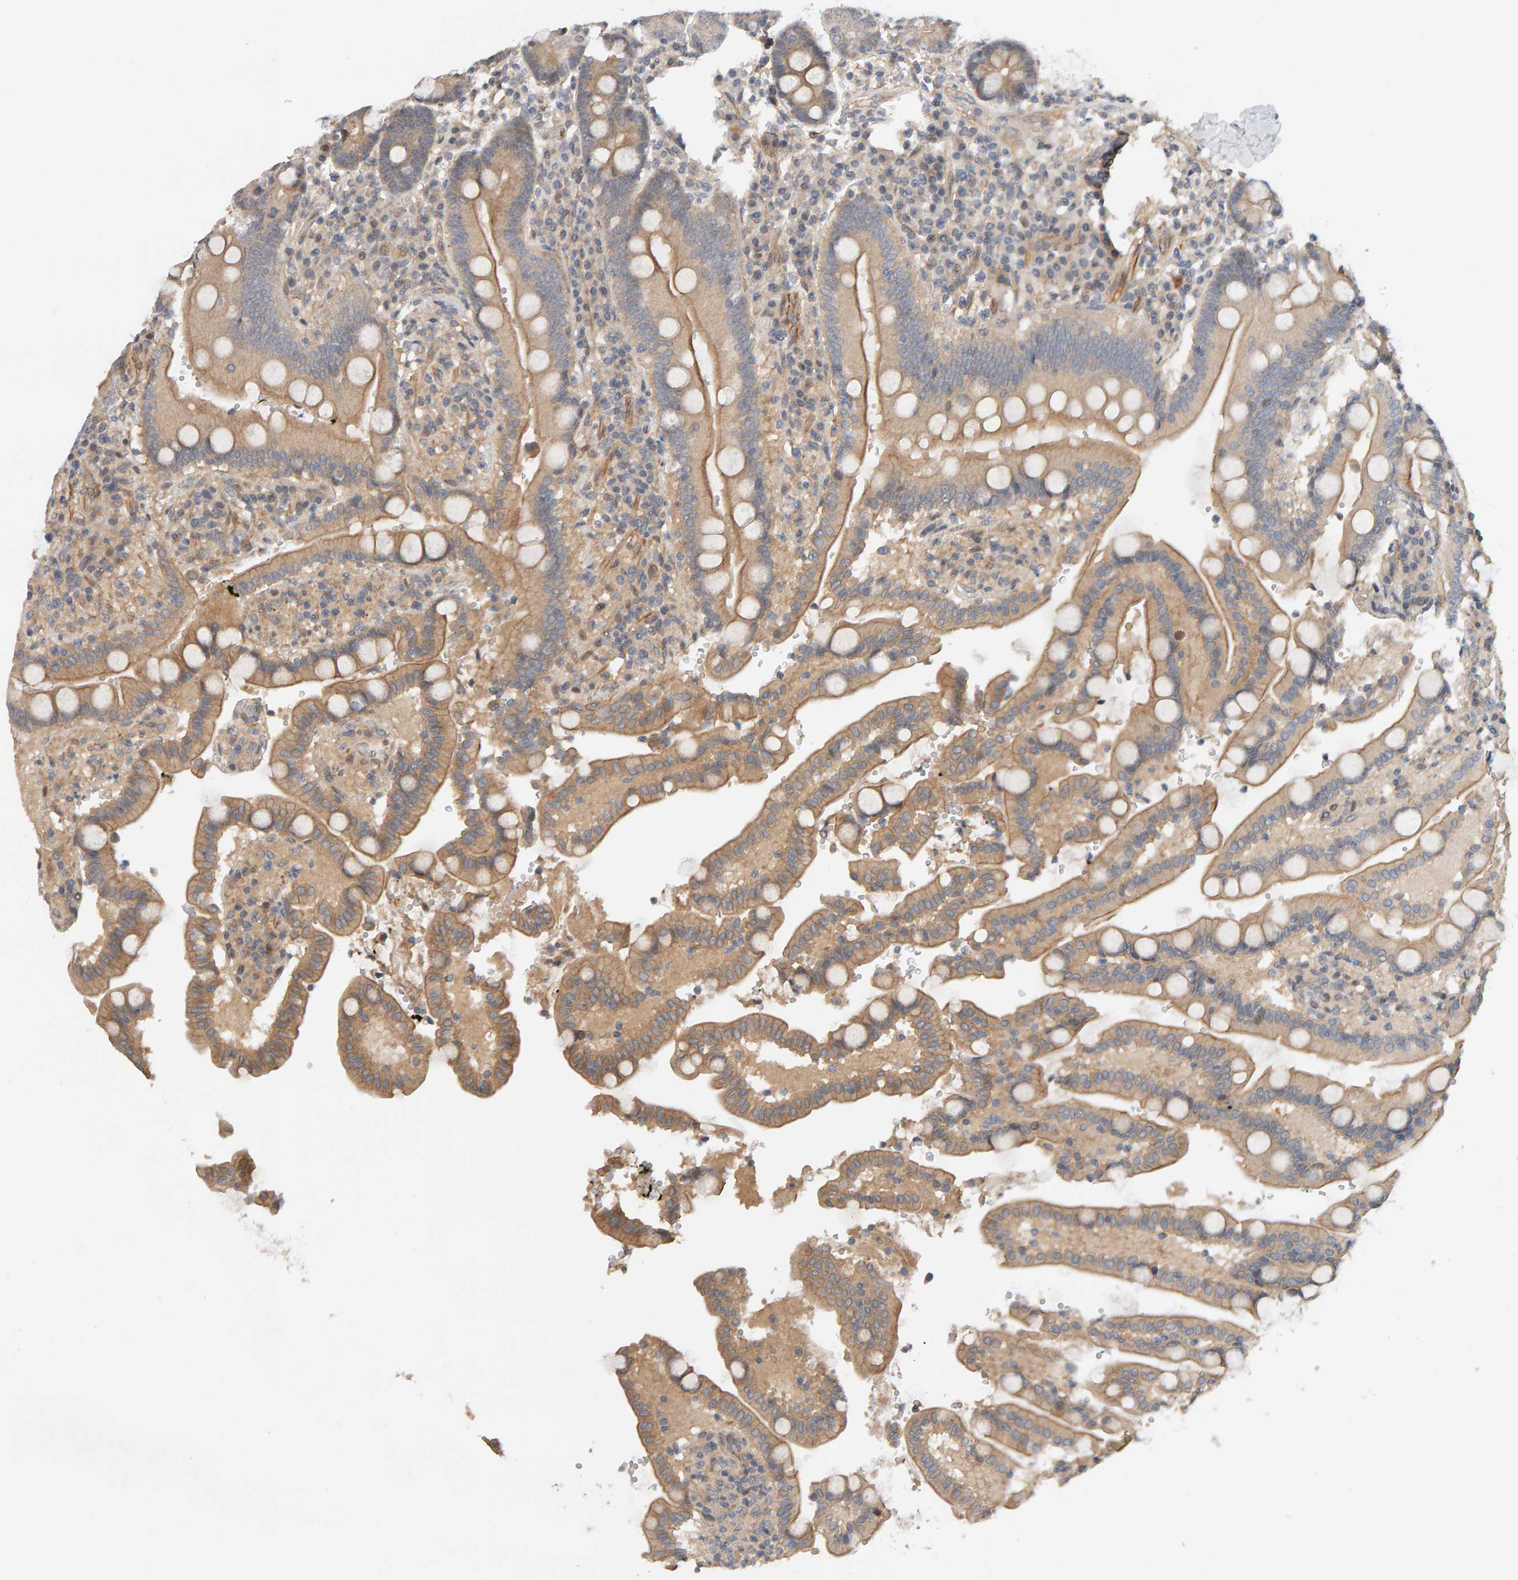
{"staining": {"intensity": "weak", "quantity": ">75%", "location": "cytoplasmic/membranous"}, "tissue": "duodenum", "cell_type": "Glandular cells", "image_type": "normal", "snomed": [{"axis": "morphology", "description": "Normal tissue, NOS"}, {"axis": "topography", "description": "Small intestine, NOS"}], "caption": "IHC of unremarkable duodenum reveals low levels of weak cytoplasmic/membranous positivity in approximately >75% of glandular cells. The protein of interest is stained brown, and the nuclei are stained in blue (DAB IHC with brightfield microscopy, high magnification).", "gene": "PPP1R16A", "patient": {"sex": "female", "age": 71}}